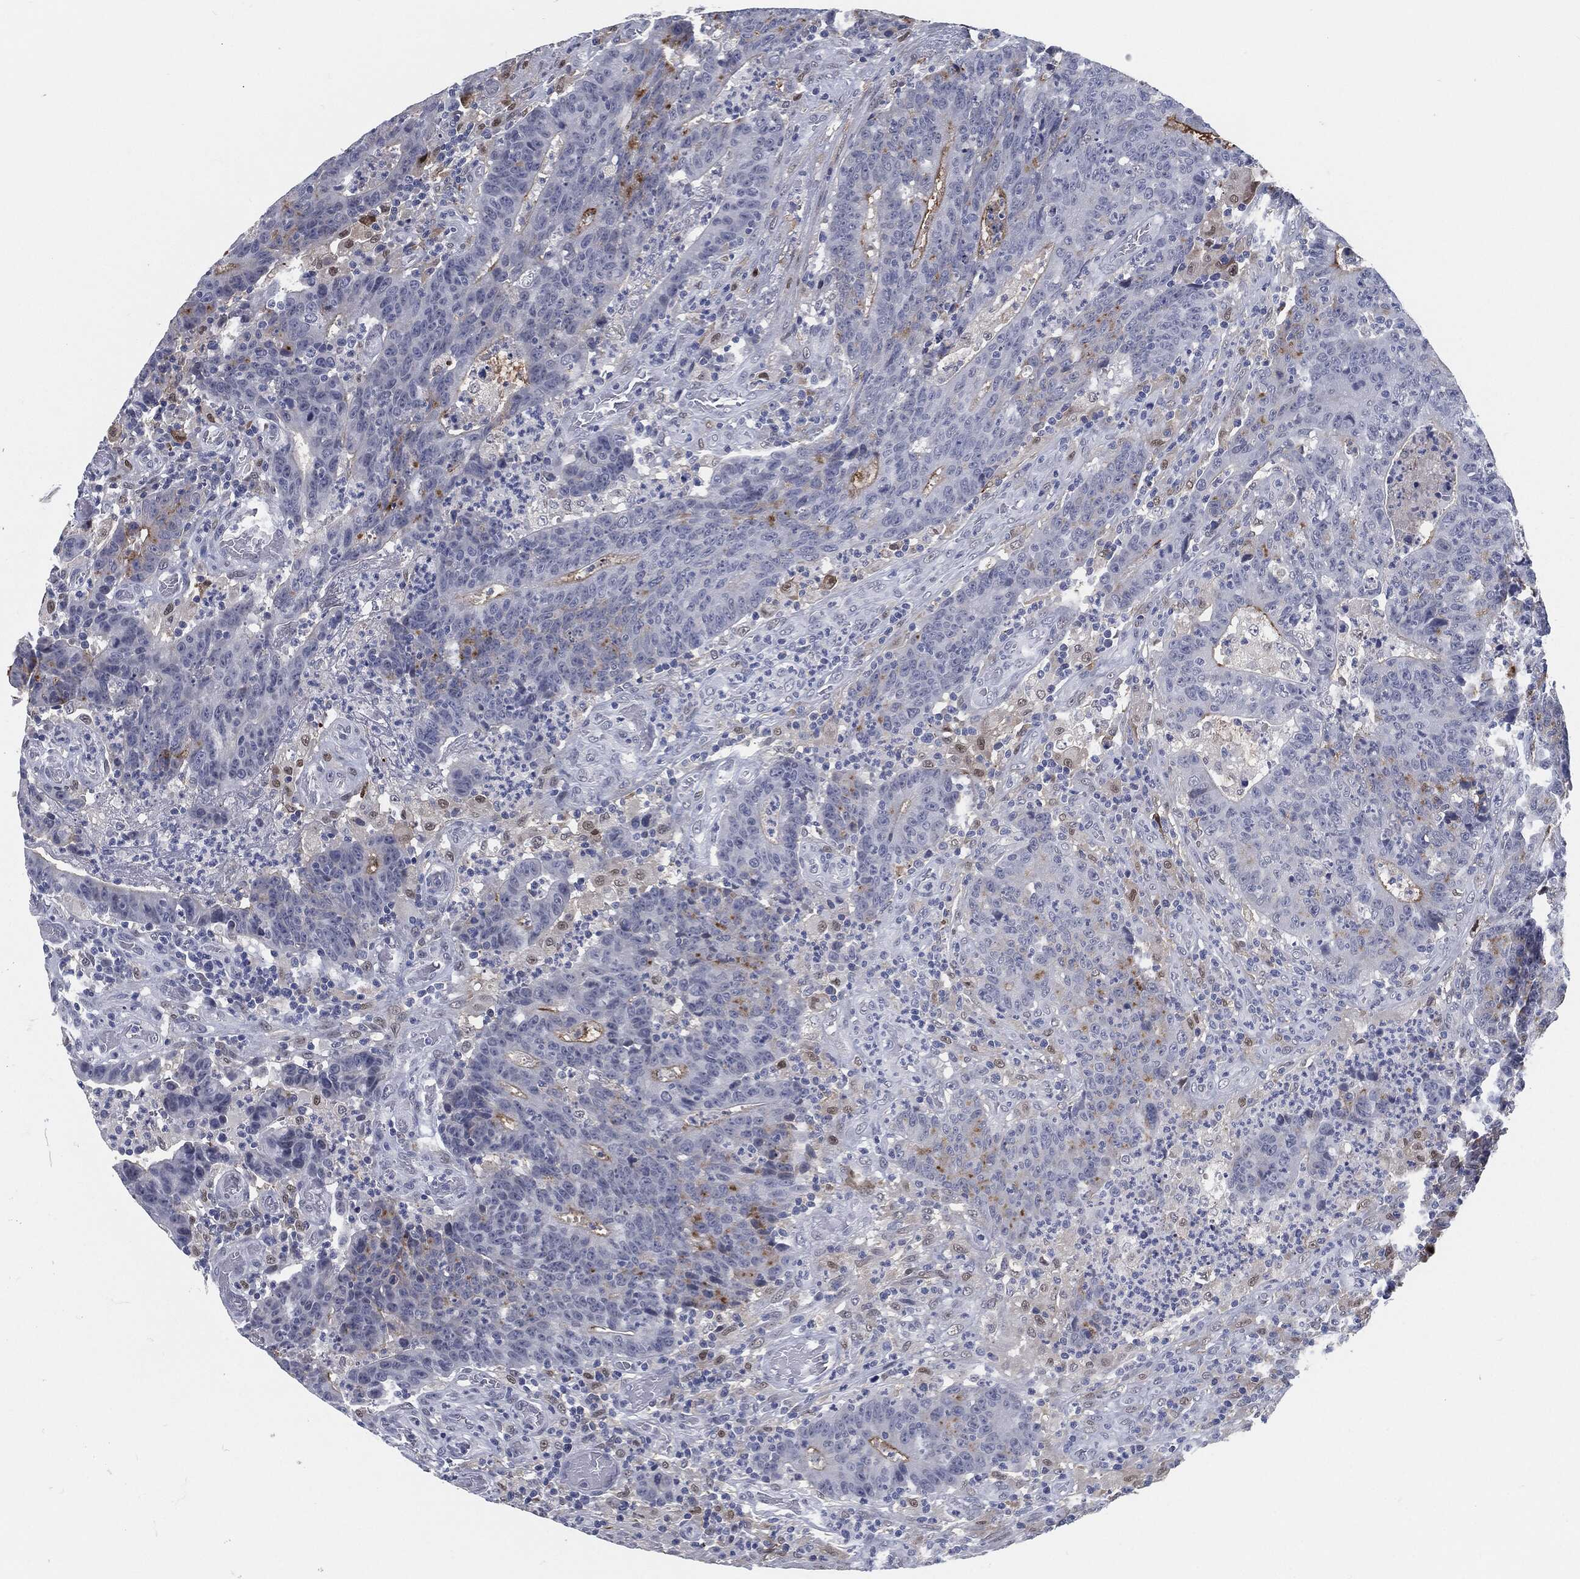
{"staining": {"intensity": "strong", "quantity": "<25%", "location": "cytoplasmic/membranous"}, "tissue": "colorectal cancer", "cell_type": "Tumor cells", "image_type": "cancer", "snomed": [{"axis": "morphology", "description": "Adenocarcinoma, NOS"}, {"axis": "topography", "description": "Colon"}], "caption": "A histopathology image of human colorectal adenocarcinoma stained for a protein shows strong cytoplasmic/membranous brown staining in tumor cells.", "gene": "PROM1", "patient": {"sex": "female", "age": 75}}